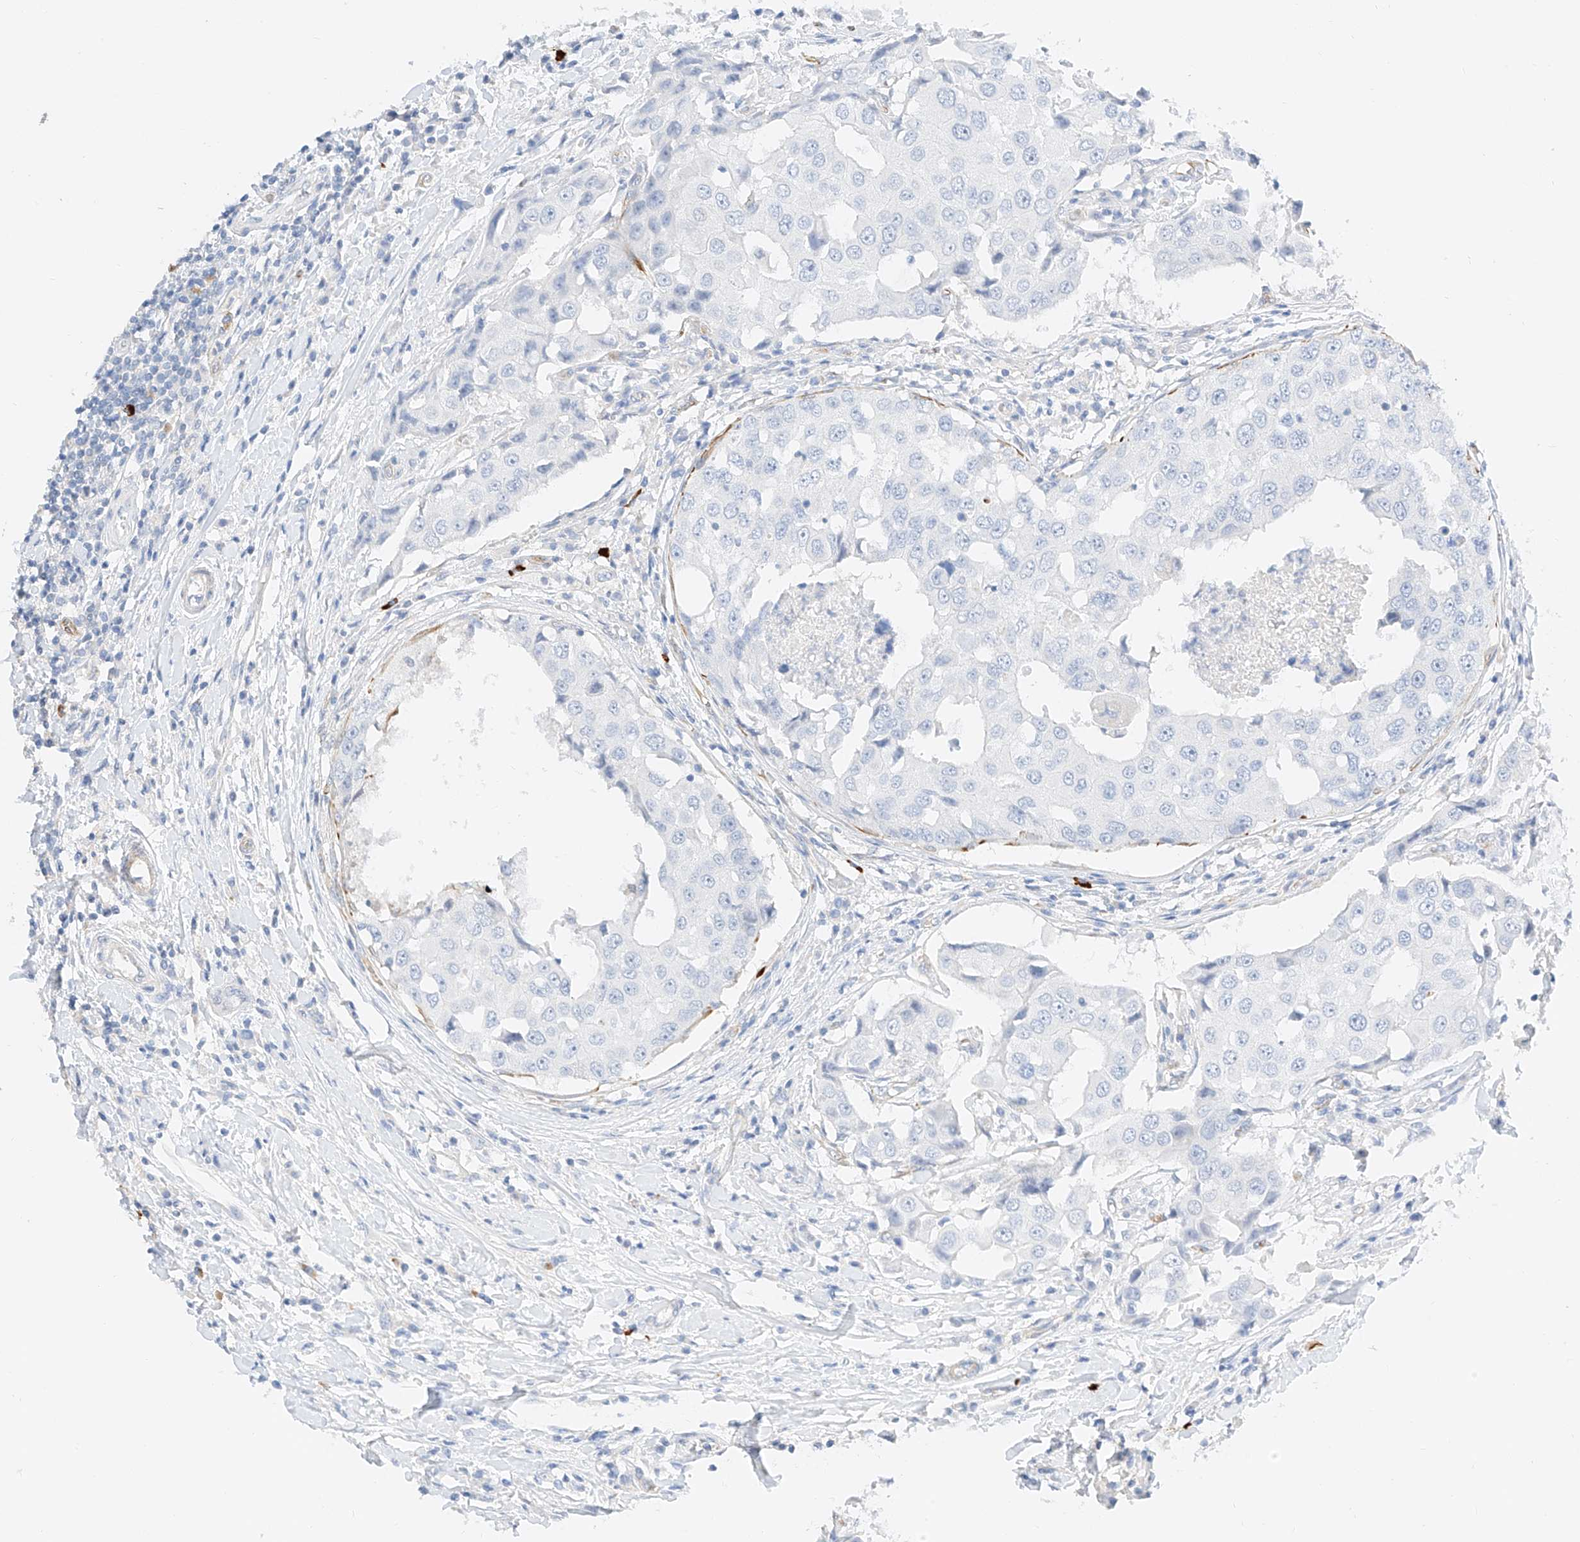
{"staining": {"intensity": "negative", "quantity": "none", "location": "none"}, "tissue": "breast cancer", "cell_type": "Tumor cells", "image_type": "cancer", "snomed": [{"axis": "morphology", "description": "Duct carcinoma"}, {"axis": "topography", "description": "Breast"}], "caption": "Immunohistochemistry photomicrograph of neoplastic tissue: breast cancer stained with DAB (3,3'-diaminobenzidine) demonstrates no significant protein staining in tumor cells.", "gene": "CDCP2", "patient": {"sex": "female", "age": 27}}